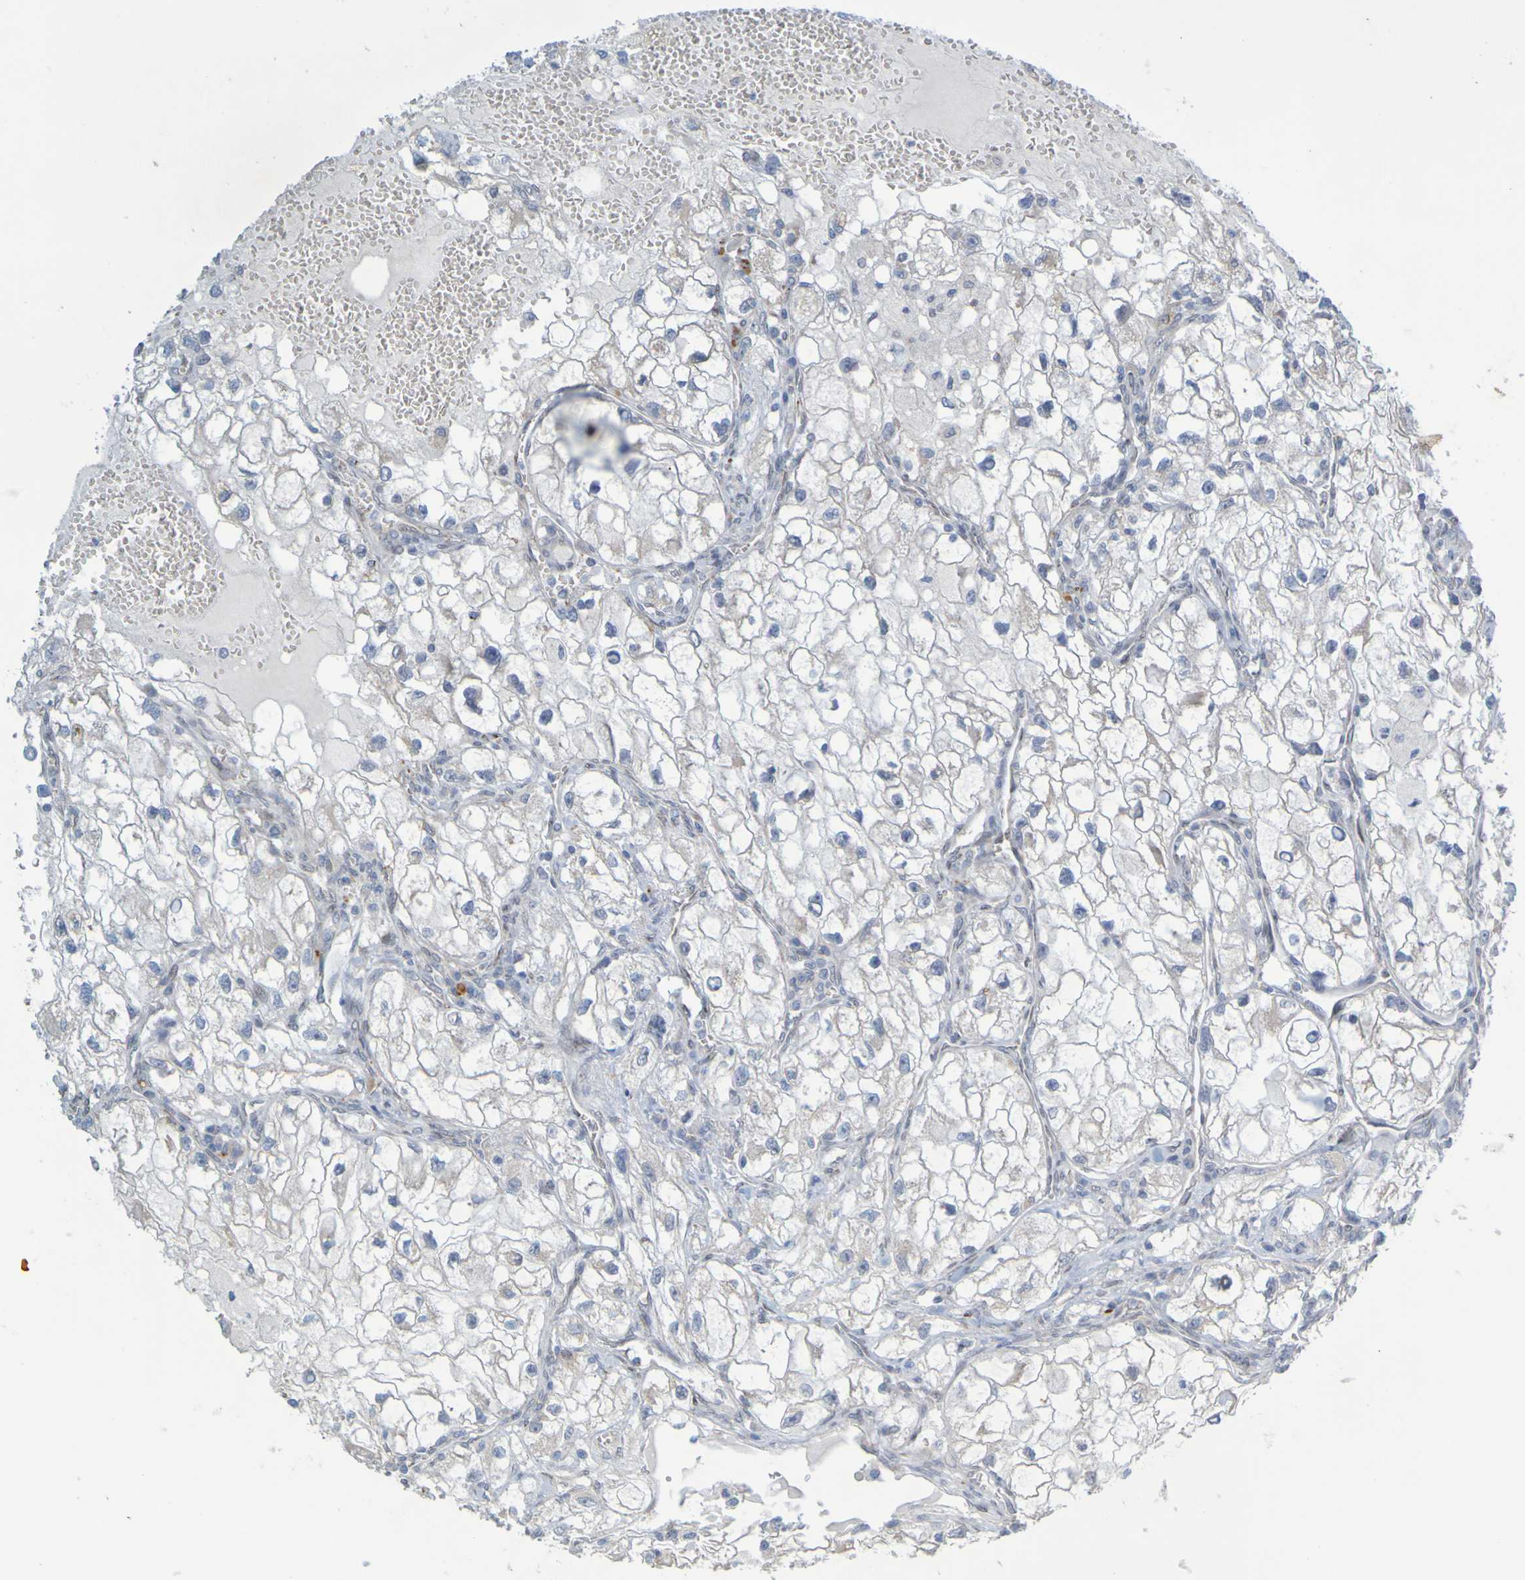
{"staining": {"intensity": "negative", "quantity": "none", "location": "none"}, "tissue": "renal cancer", "cell_type": "Tumor cells", "image_type": "cancer", "snomed": [{"axis": "morphology", "description": "Adenocarcinoma, NOS"}, {"axis": "topography", "description": "Kidney"}], "caption": "A micrograph of human adenocarcinoma (renal) is negative for staining in tumor cells.", "gene": "MAG", "patient": {"sex": "female", "age": 70}}